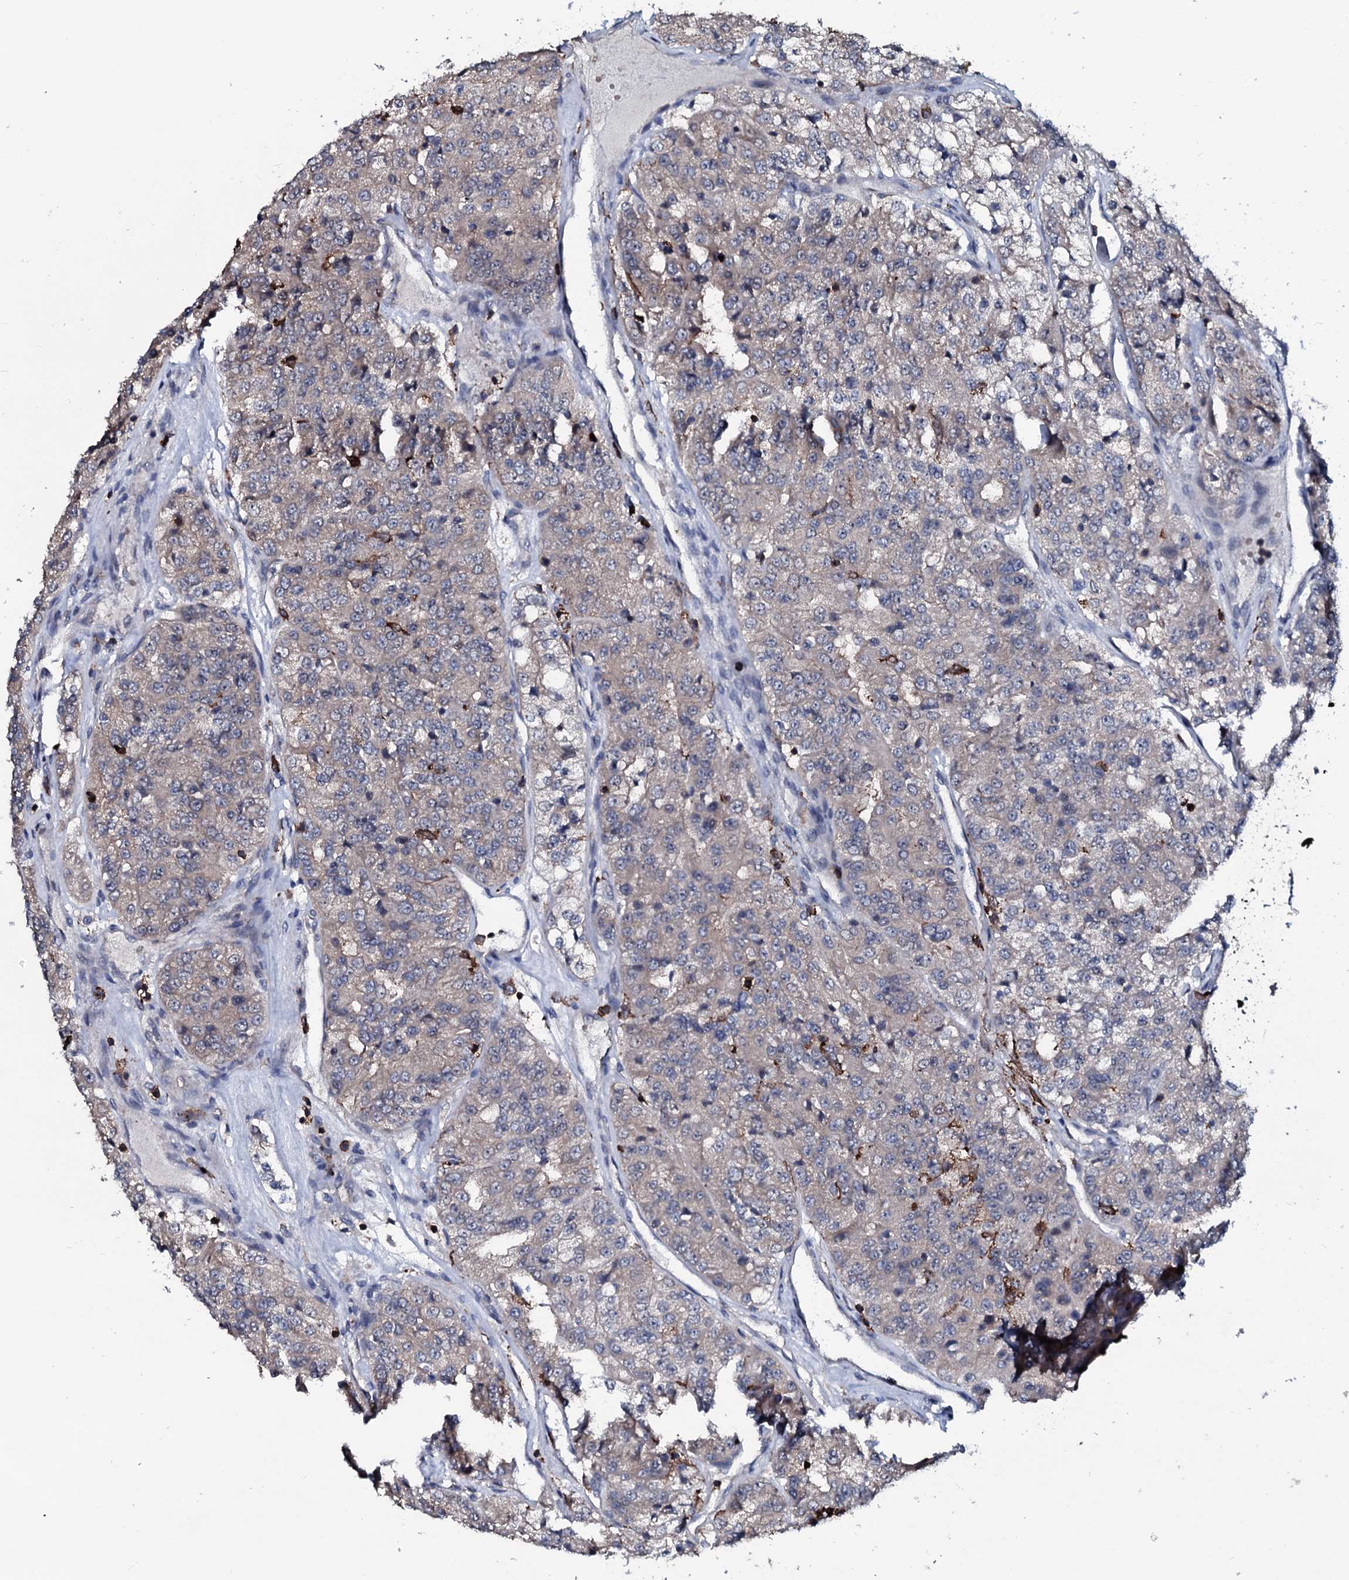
{"staining": {"intensity": "weak", "quantity": "25%-75%", "location": "cytoplasmic/membranous"}, "tissue": "renal cancer", "cell_type": "Tumor cells", "image_type": "cancer", "snomed": [{"axis": "morphology", "description": "Adenocarcinoma, NOS"}, {"axis": "topography", "description": "Kidney"}], "caption": "This histopathology image exhibits immunohistochemistry staining of human renal cancer (adenocarcinoma), with low weak cytoplasmic/membranous expression in approximately 25%-75% of tumor cells.", "gene": "OGFOD2", "patient": {"sex": "female", "age": 63}}